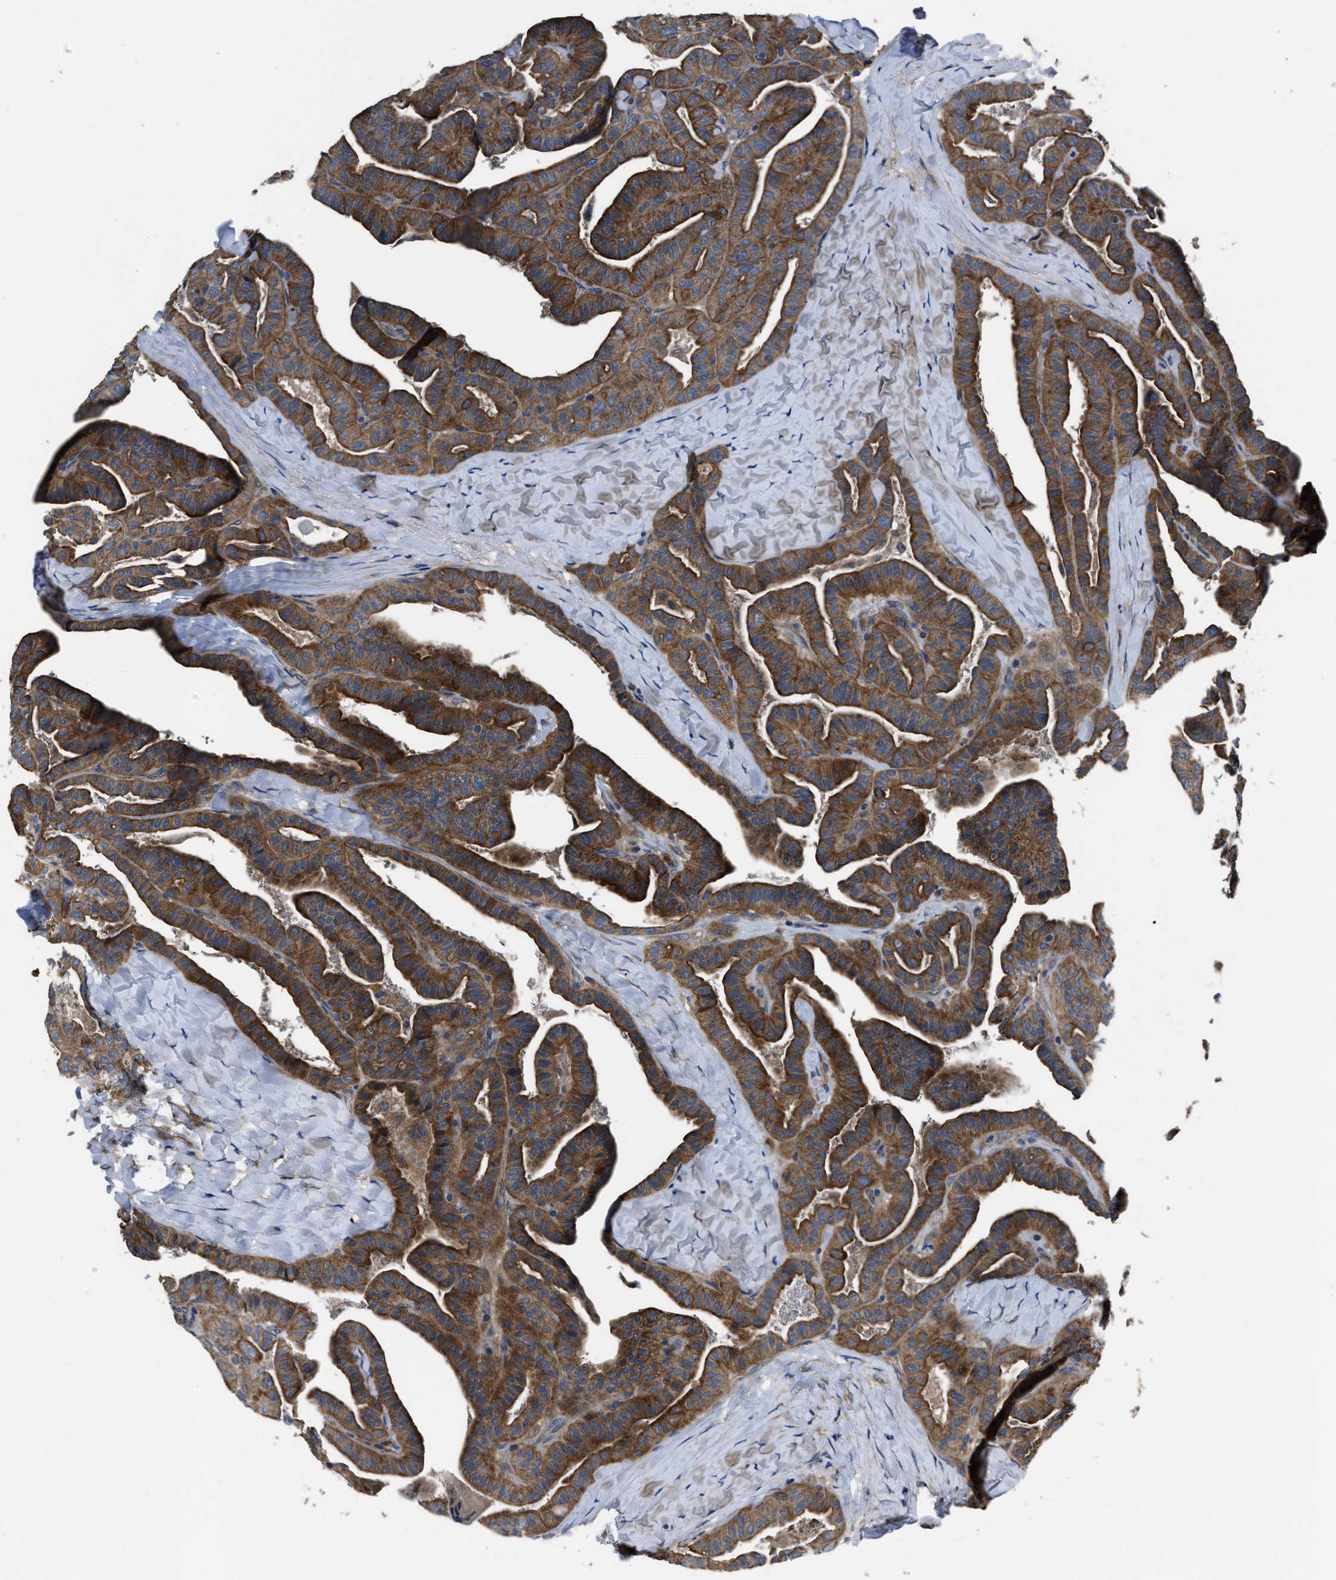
{"staining": {"intensity": "strong", "quantity": ">75%", "location": "cytoplasmic/membranous"}, "tissue": "thyroid cancer", "cell_type": "Tumor cells", "image_type": "cancer", "snomed": [{"axis": "morphology", "description": "Papillary adenocarcinoma, NOS"}, {"axis": "topography", "description": "Thyroid gland"}], "caption": "Immunohistochemistry (IHC) of thyroid cancer shows high levels of strong cytoplasmic/membranous positivity in approximately >75% of tumor cells.", "gene": "ERC1", "patient": {"sex": "male", "age": 77}}